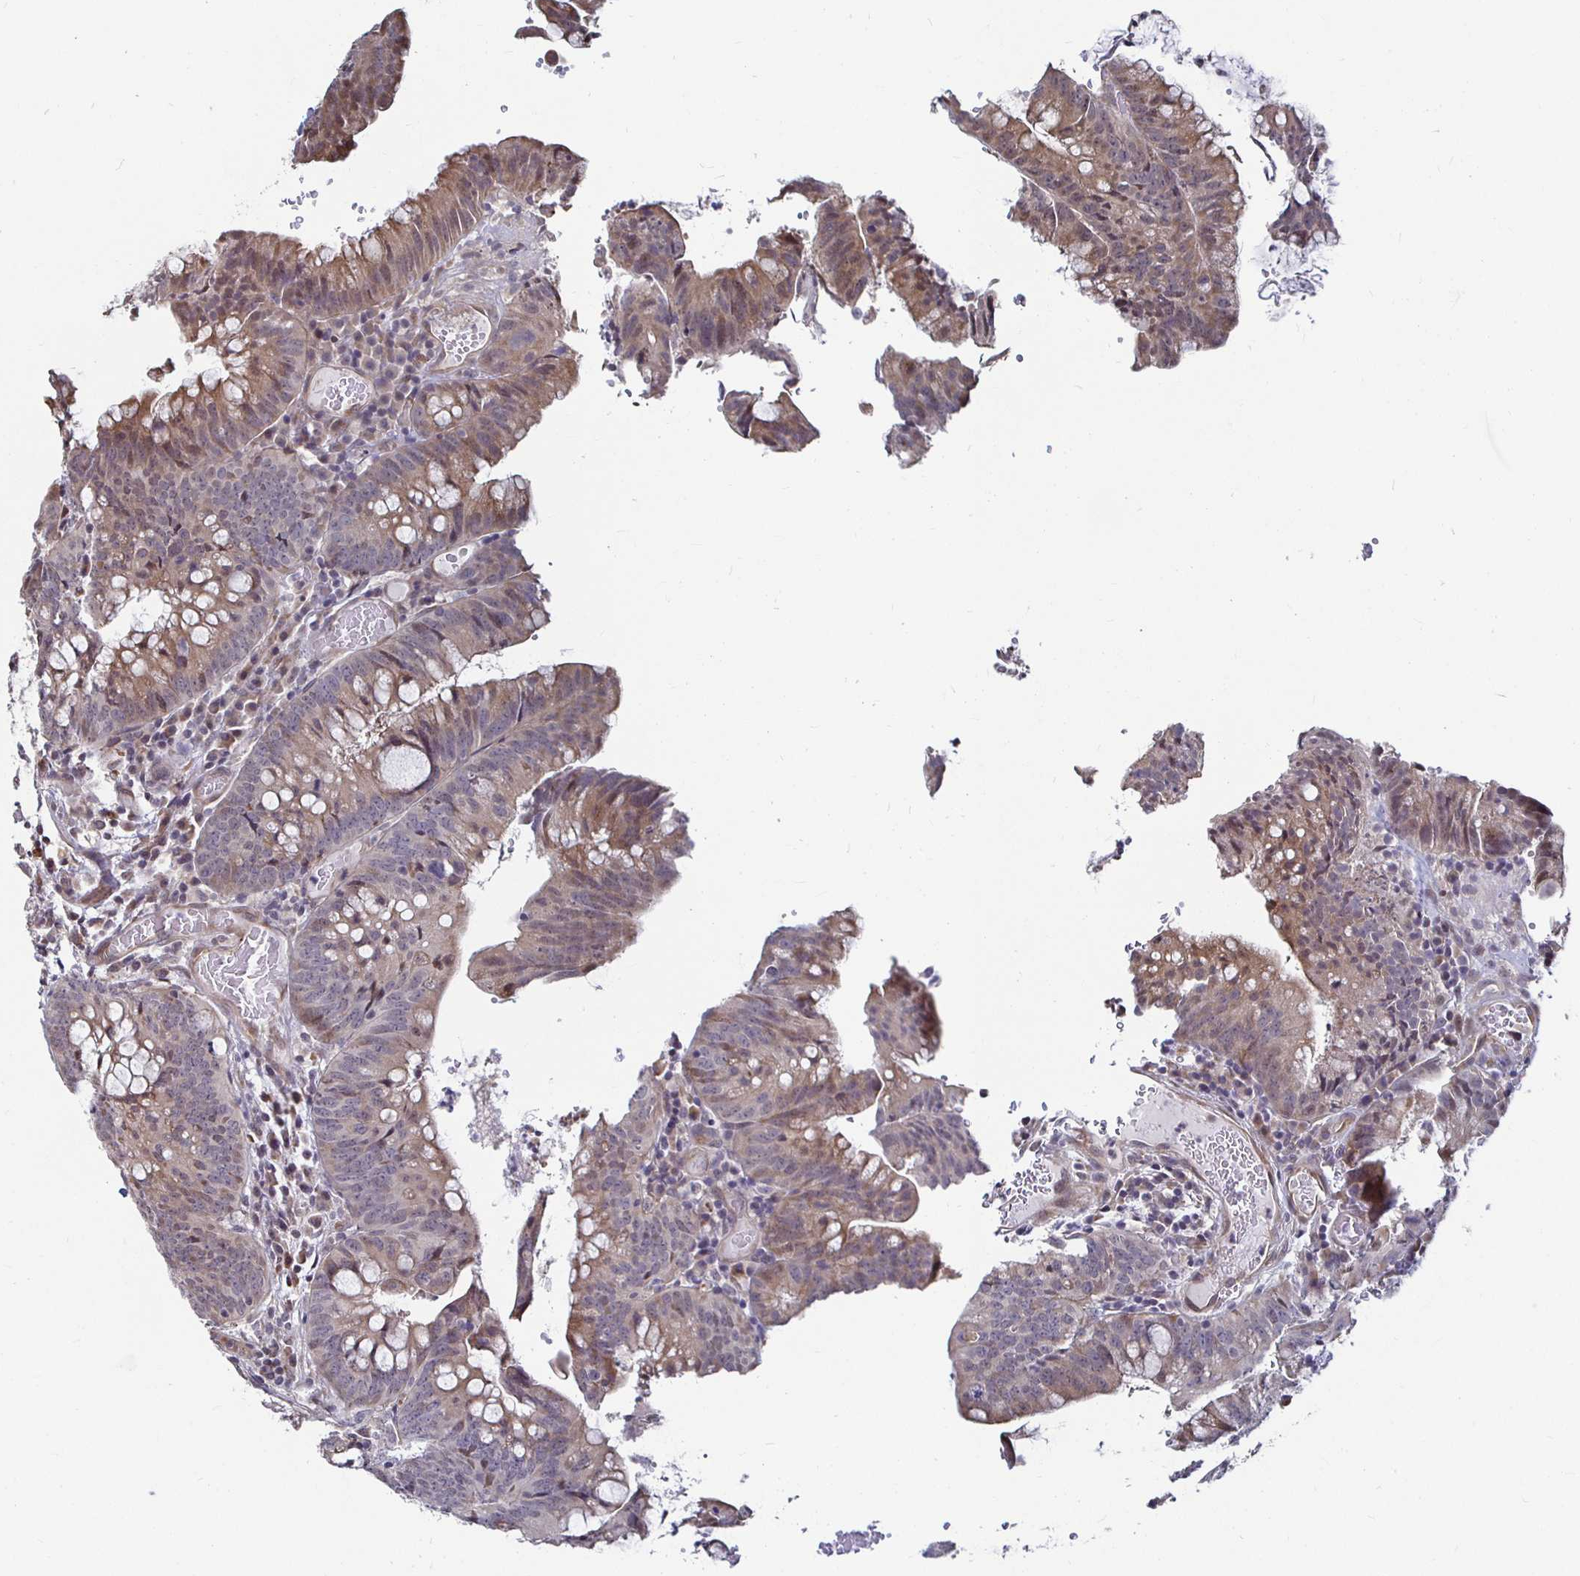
{"staining": {"intensity": "weak", "quantity": "25%-75%", "location": "cytoplasmic/membranous"}, "tissue": "colorectal cancer", "cell_type": "Tumor cells", "image_type": "cancer", "snomed": [{"axis": "morphology", "description": "Adenocarcinoma, NOS"}, {"axis": "topography", "description": "Colon"}], "caption": "Colorectal cancer (adenocarcinoma) was stained to show a protein in brown. There is low levels of weak cytoplasmic/membranous staining in approximately 25%-75% of tumor cells.", "gene": "CAPN11", "patient": {"sex": "male", "age": 62}}